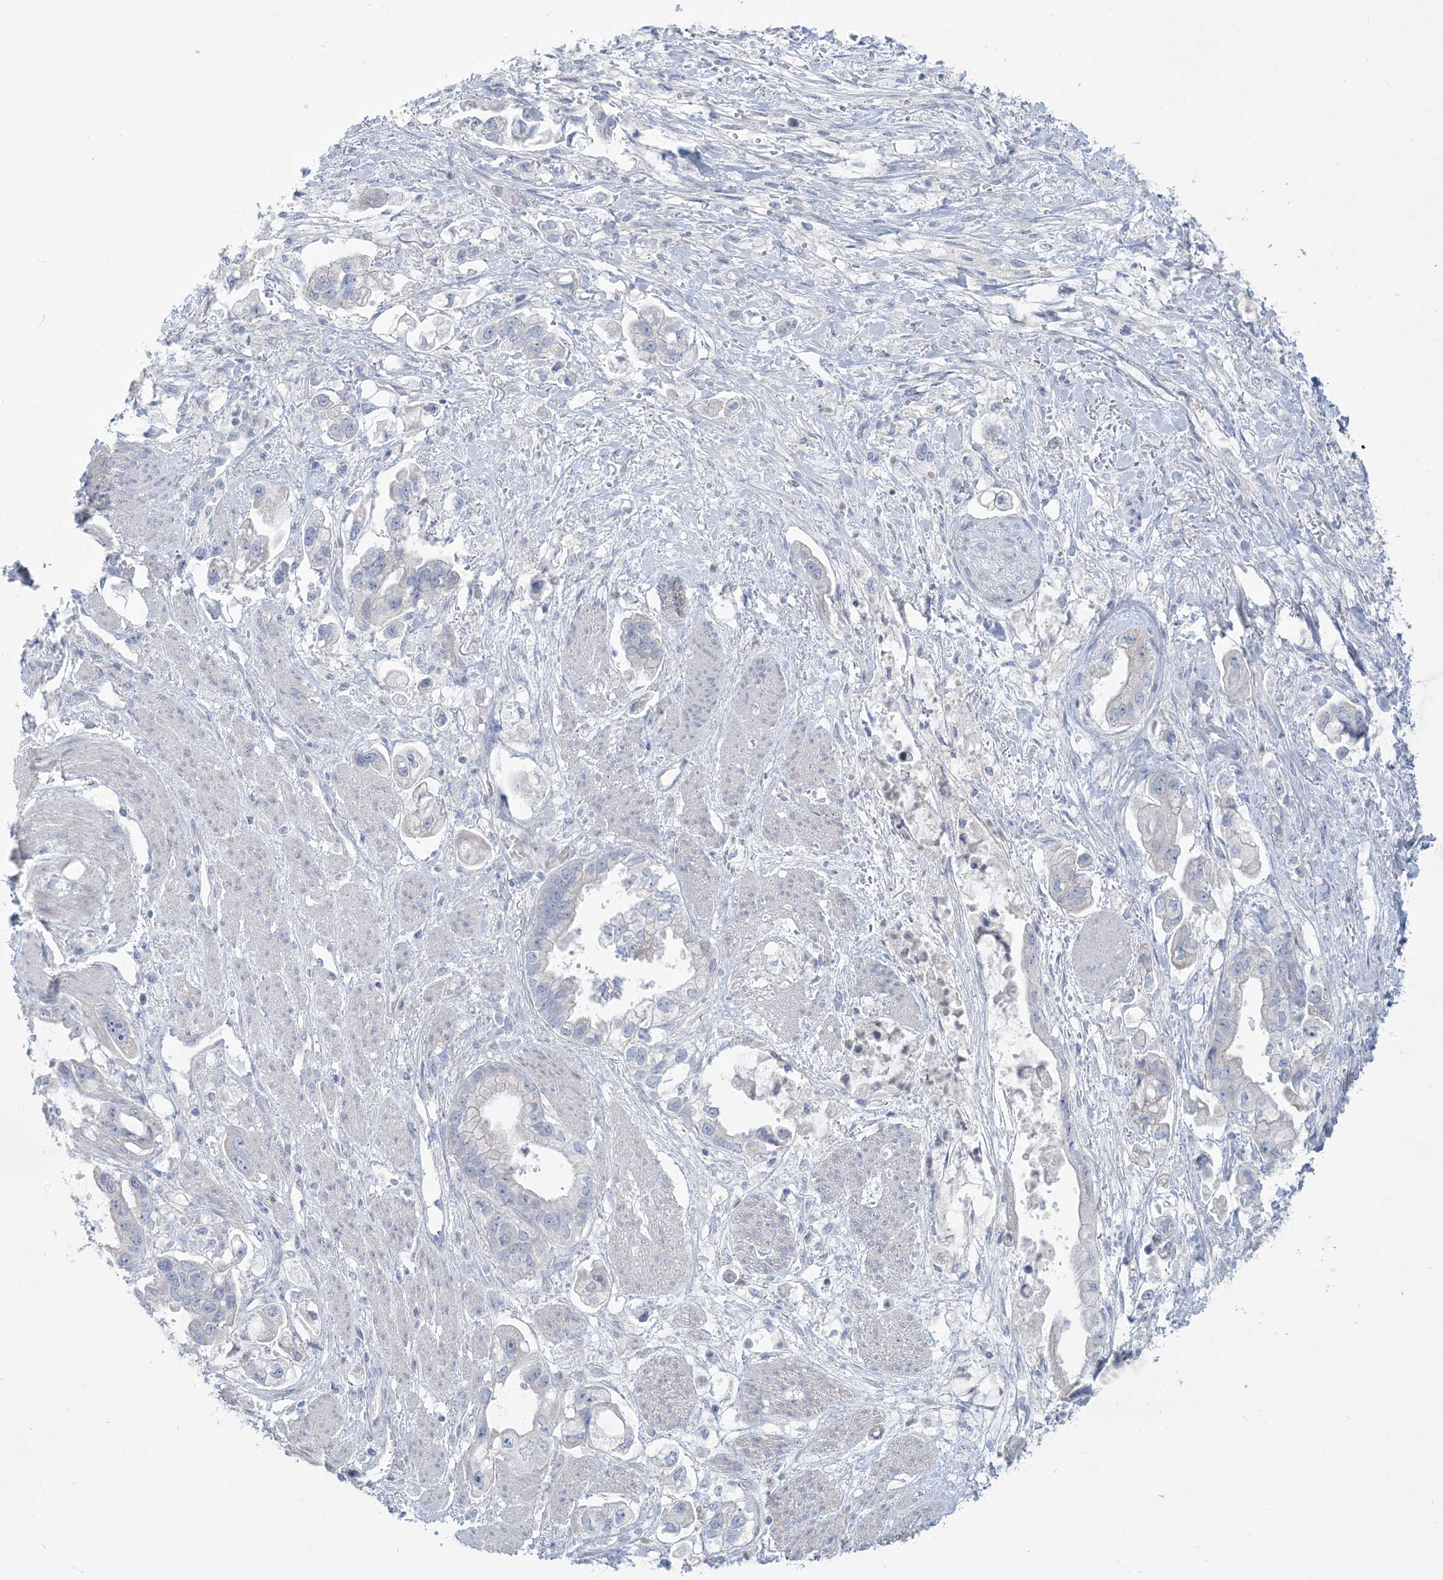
{"staining": {"intensity": "negative", "quantity": "none", "location": "none"}, "tissue": "stomach cancer", "cell_type": "Tumor cells", "image_type": "cancer", "snomed": [{"axis": "morphology", "description": "Adenocarcinoma, NOS"}, {"axis": "topography", "description": "Stomach"}], "caption": "Immunohistochemistry (IHC) photomicrograph of human stomach cancer stained for a protein (brown), which demonstrates no staining in tumor cells.", "gene": "MTHFD2L", "patient": {"sex": "male", "age": 62}}